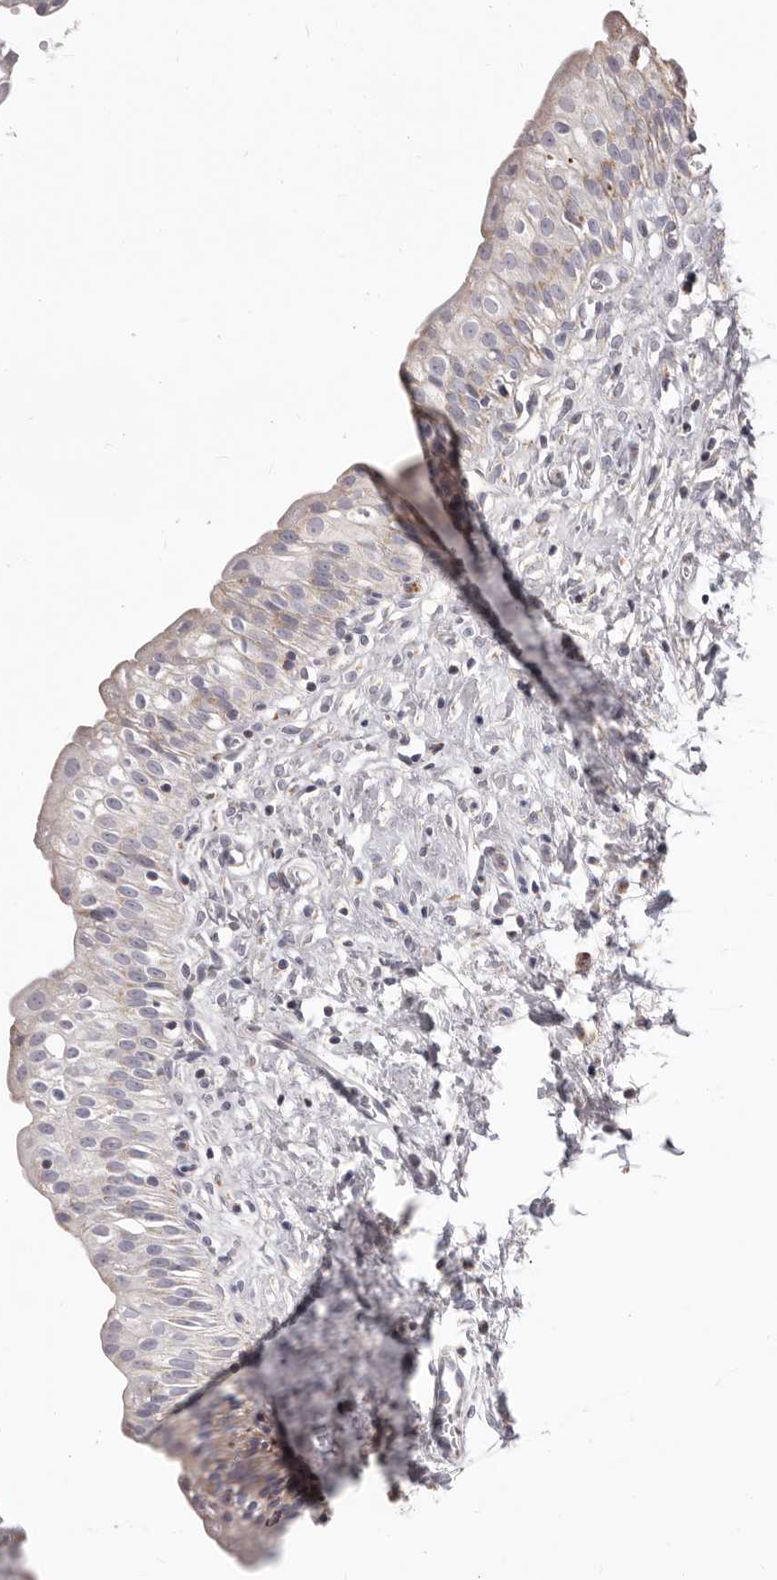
{"staining": {"intensity": "moderate", "quantity": "<25%", "location": "cytoplasmic/membranous"}, "tissue": "urinary bladder", "cell_type": "Urothelial cells", "image_type": "normal", "snomed": [{"axis": "morphology", "description": "Normal tissue, NOS"}, {"axis": "topography", "description": "Urinary bladder"}], "caption": "Immunohistochemical staining of unremarkable urinary bladder shows low levels of moderate cytoplasmic/membranous expression in about <25% of urothelial cells.", "gene": "PRMT2", "patient": {"sex": "male", "age": 51}}